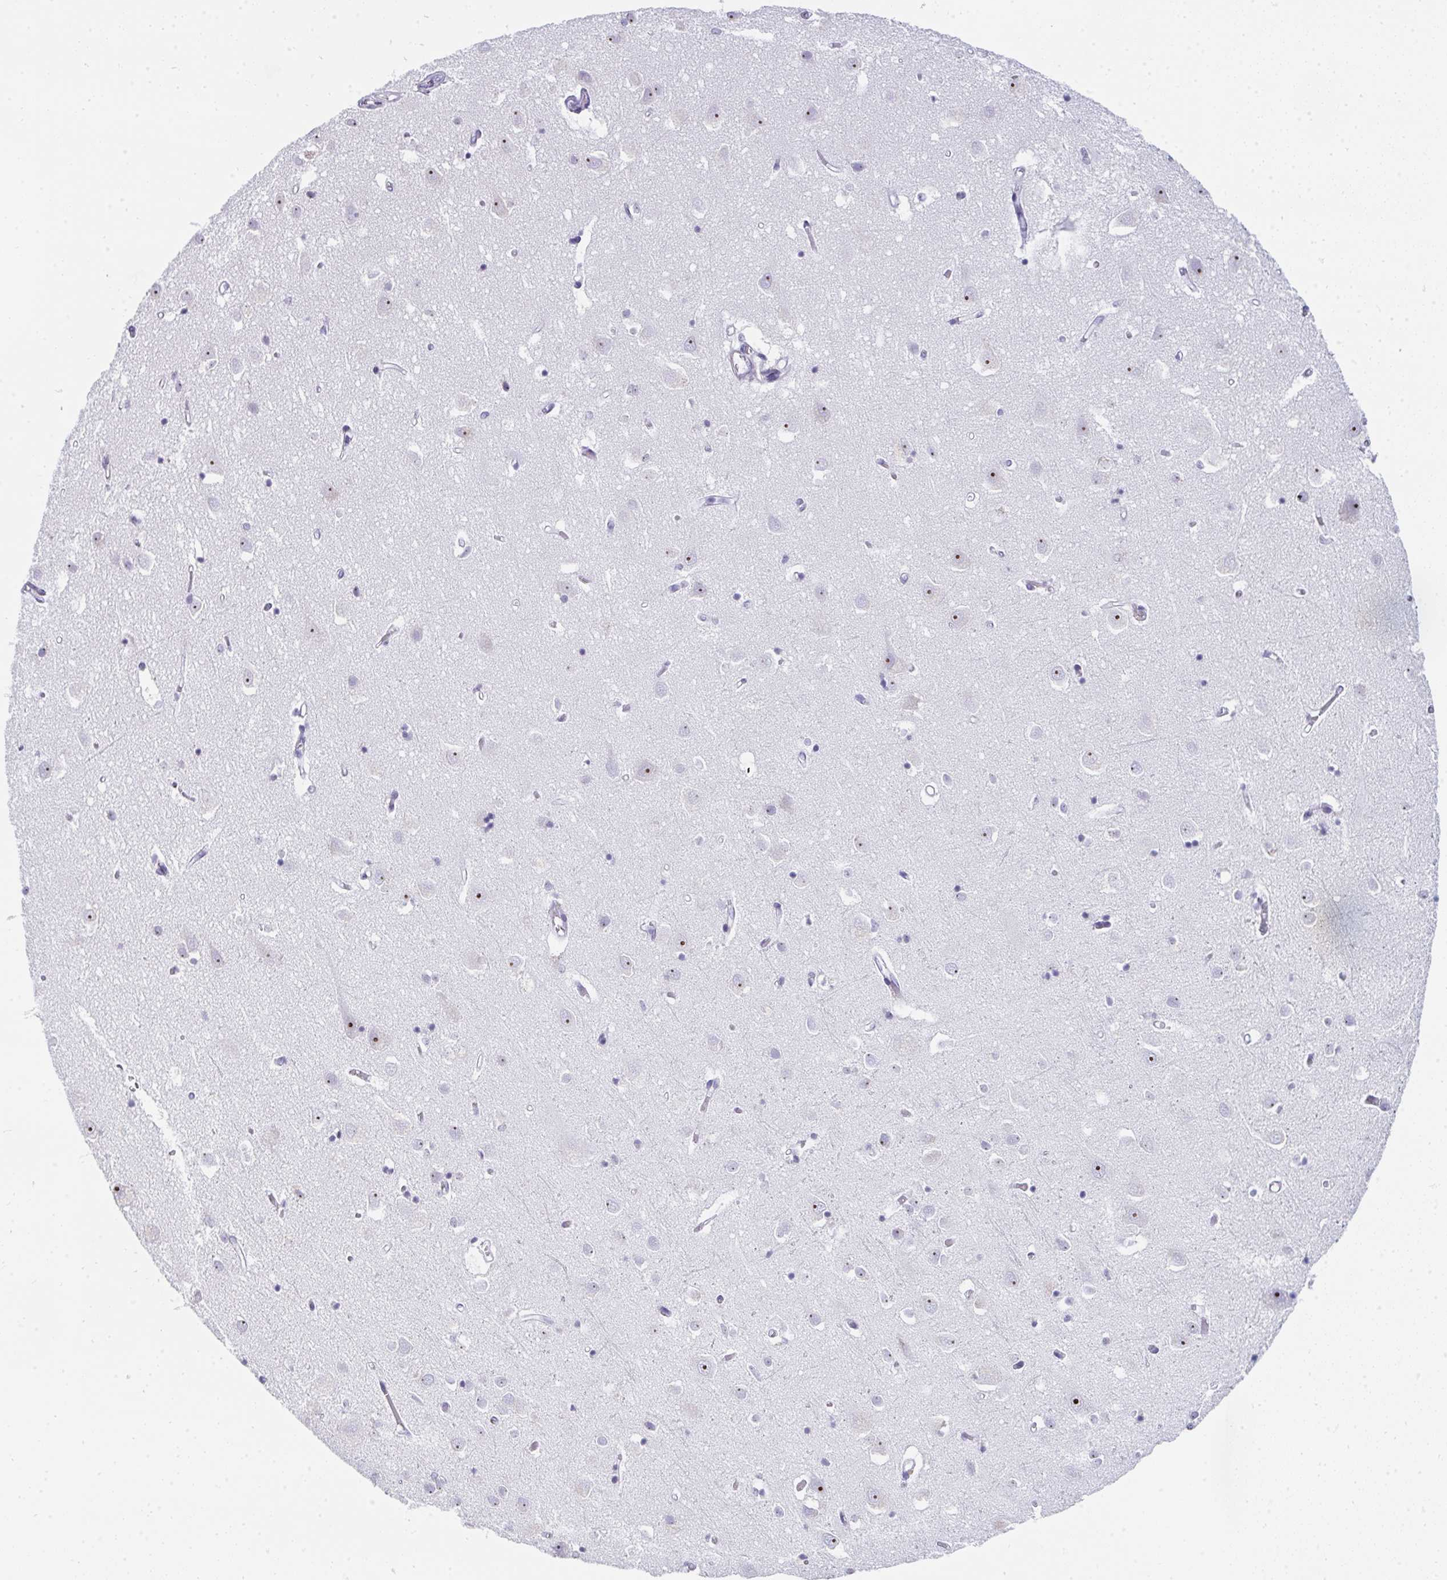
{"staining": {"intensity": "negative", "quantity": "none", "location": "none"}, "tissue": "cerebral cortex", "cell_type": "Endothelial cells", "image_type": "normal", "snomed": [{"axis": "morphology", "description": "Normal tissue, NOS"}, {"axis": "topography", "description": "Cerebral cortex"}], "caption": "Immunohistochemical staining of normal cerebral cortex demonstrates no significant expression in endothelial cells.", "gene": "NOP10", "patient": {"sex": "male", "age": 70}}